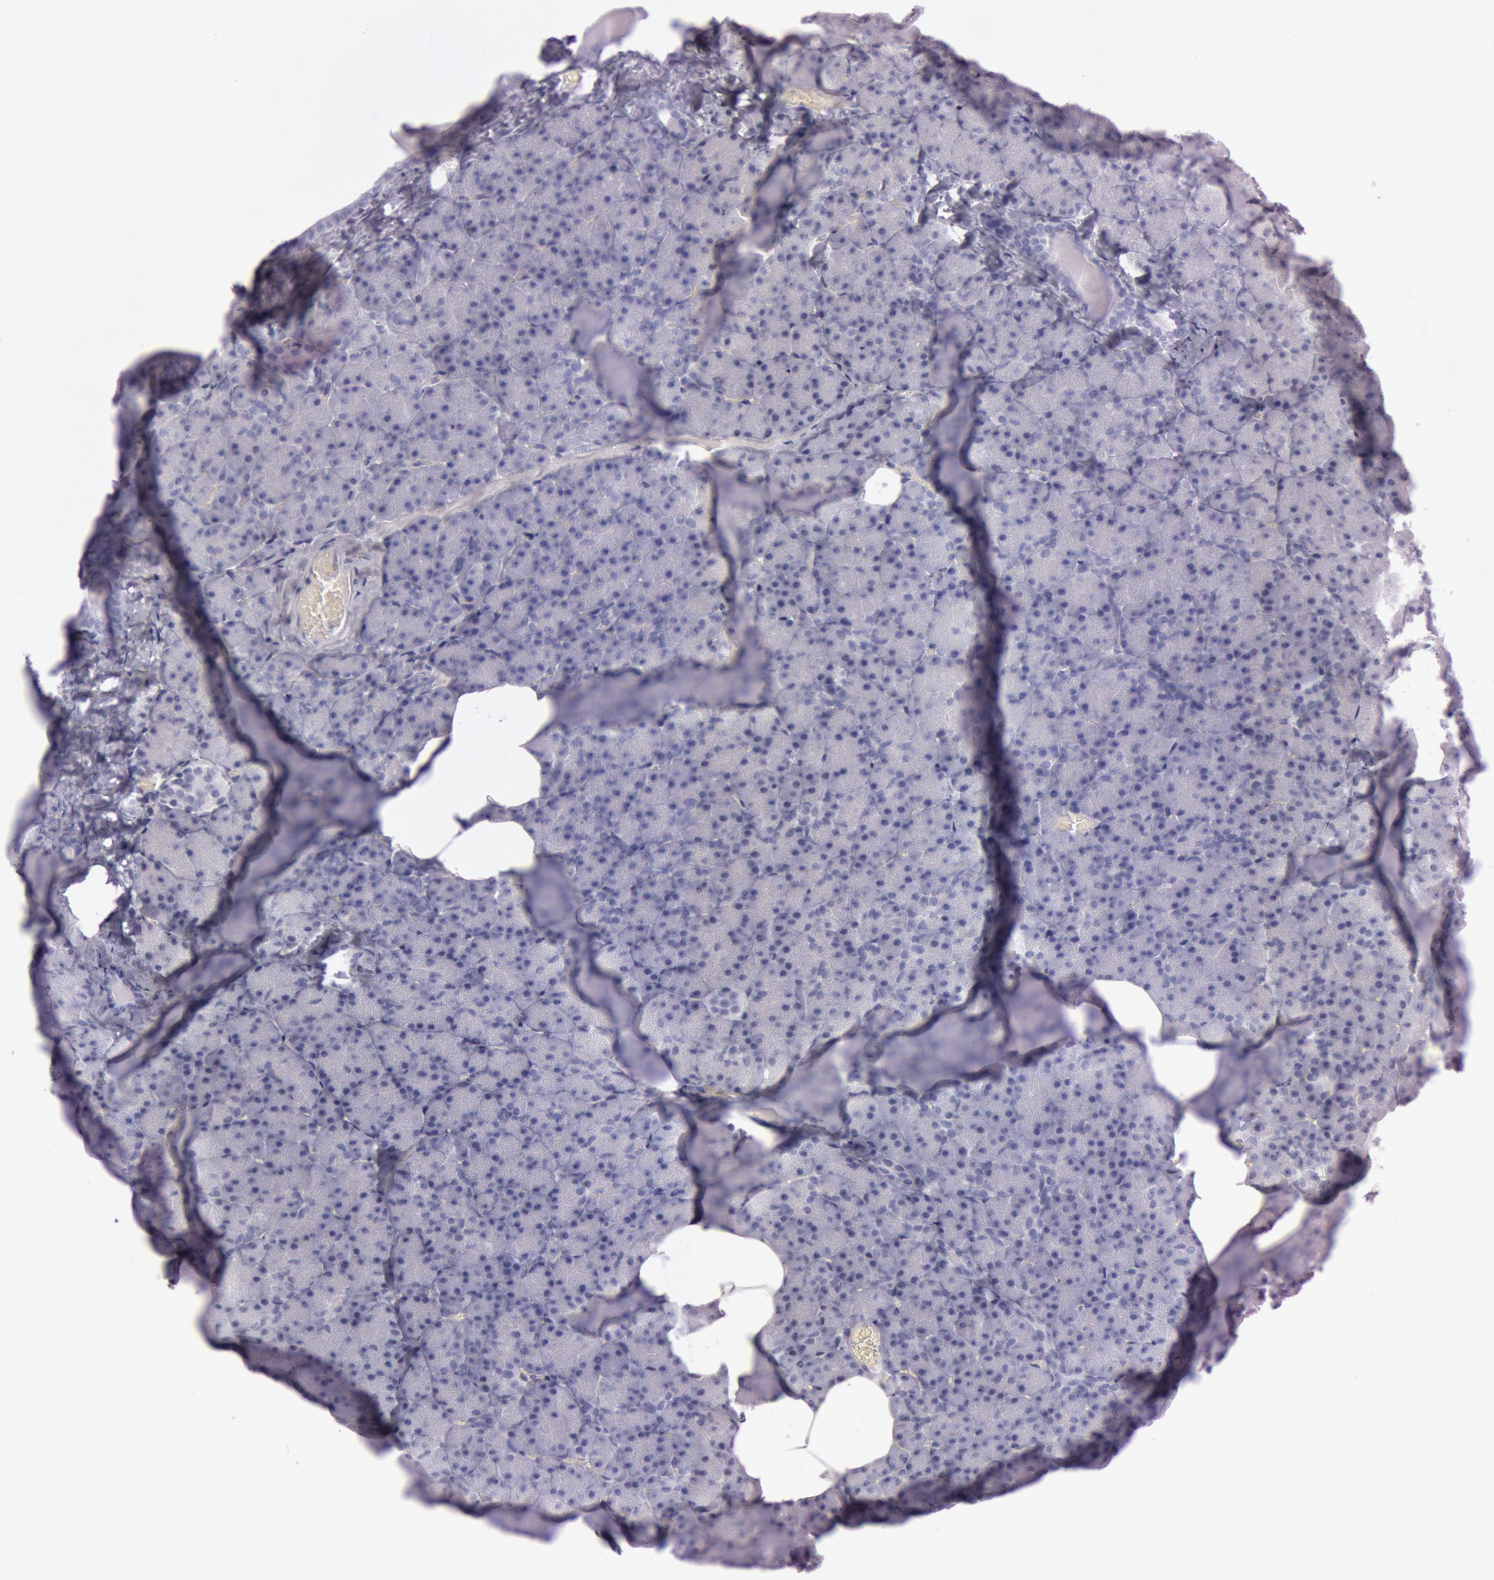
{"staining": {"intensity": "negative", "quantity": "none", "location": "none"}, "tissue": "pancreas", "cell_type": "Exocrine glandular cells", "image_type": "normal", "snomed": [{"axis": "morphology", "description": "Normal tissue, NOS"}, {"axis": "topography", "description": "Pancreas"}], "caption": "Exocrine glandular cells show no significant protein staining in normal pancreas.", "gene": "FOLH1", "patient": {"sex": "female", "age": 35}}